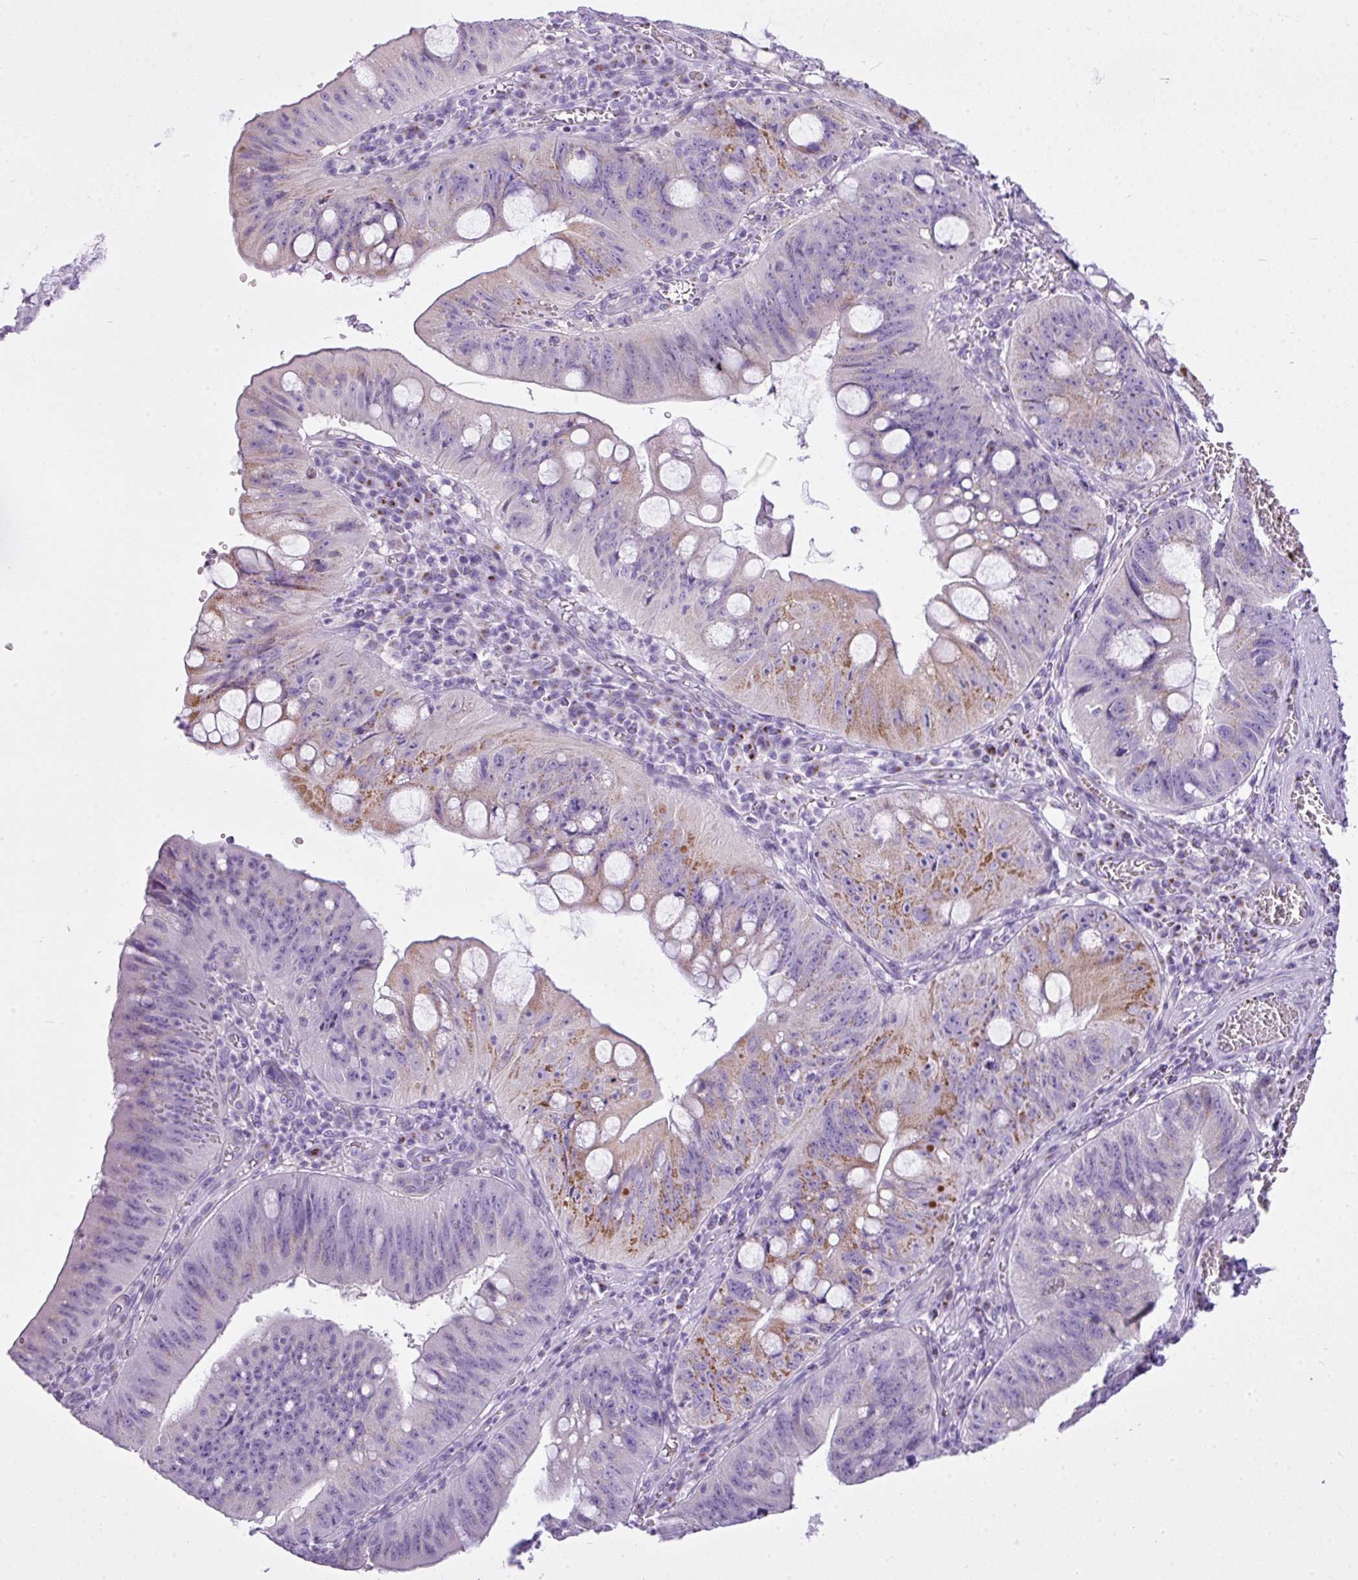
{"staining": {"intensity": "moderate", "quantity": "<25%", "location": "cytoplasmic/membranous"}, "tissue": "stomach cancer", "cell_type": "Tumor cells", "image_type": "cancer", "snomed": [{"axis": "morphology", "description": "Adenocarcinoma, NOS"}, {"axis": "topography", "description": "Stomach"}], "caption": "The micrograph displays a brown stain indicating the presence of a protein in the cytoplasmic/membranous of tumor cells in stomach cancer.", "gene": "FAM43A", "patient": {"sex": "male", "age": 59}}